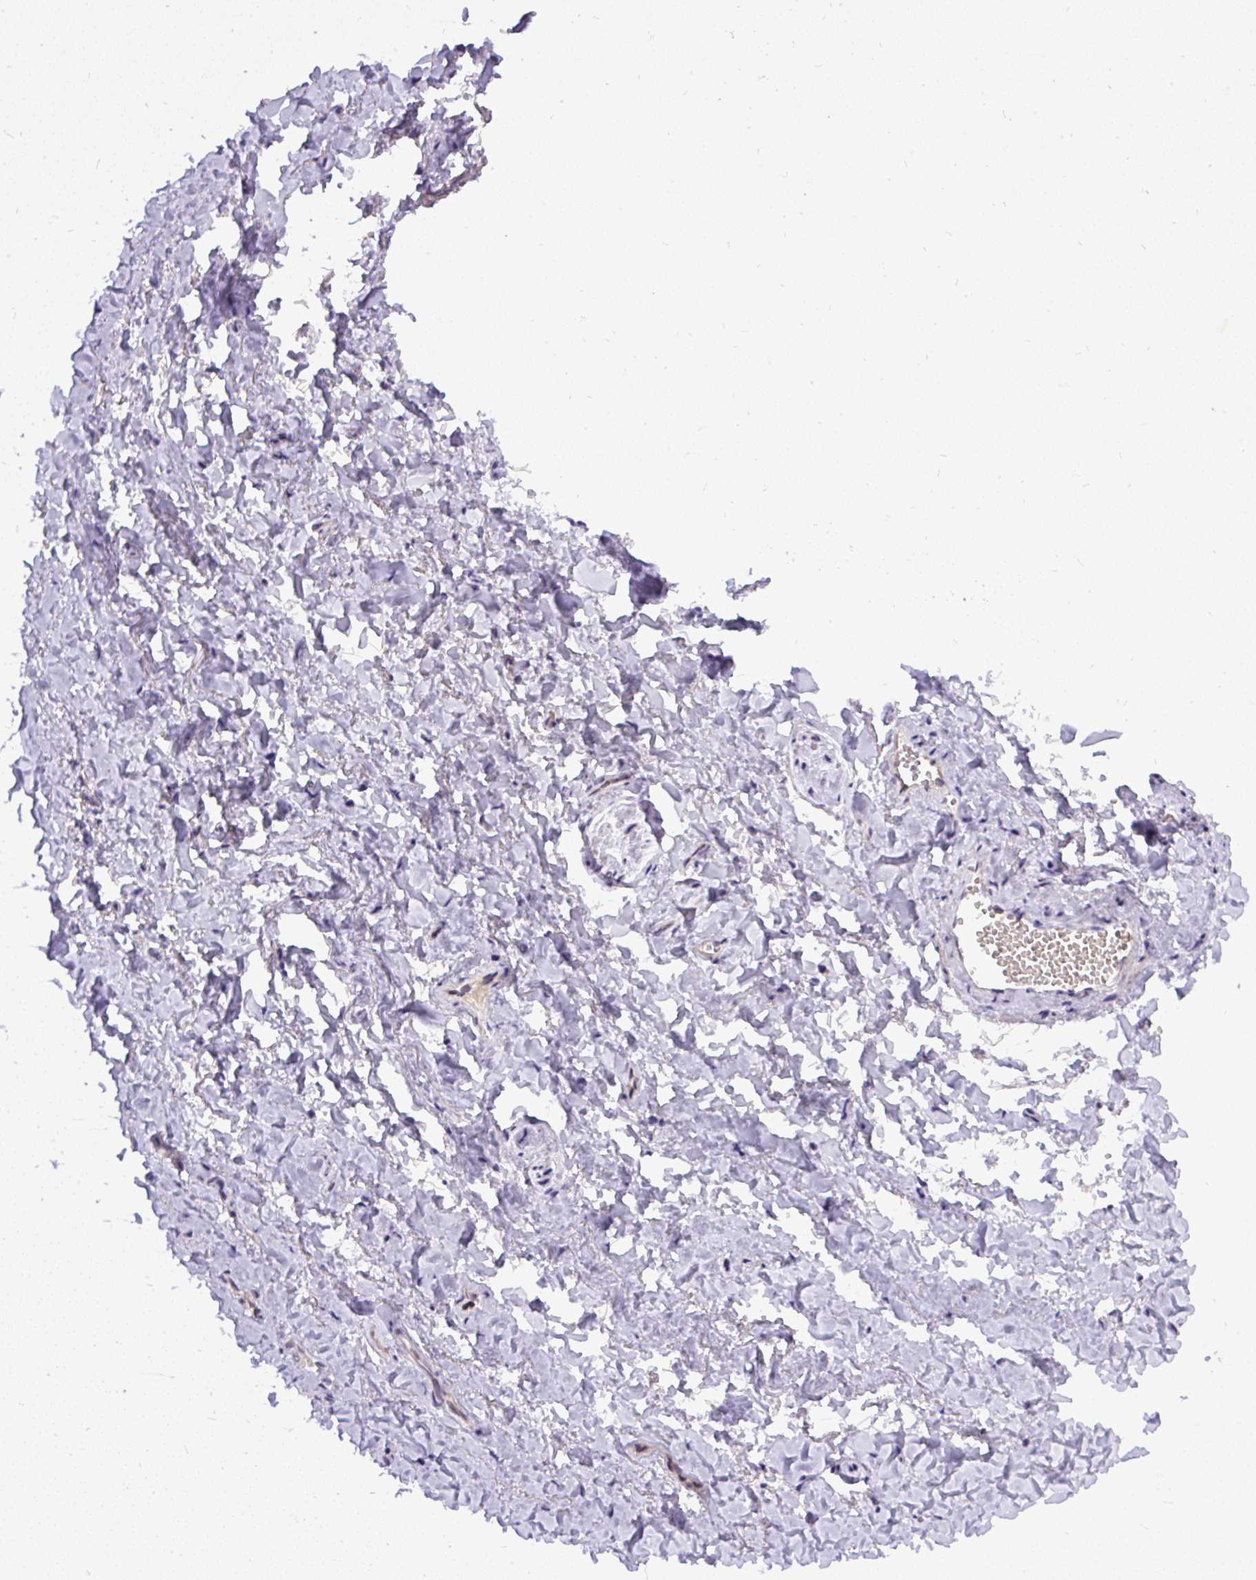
{"staining": {"intensity": "negative", "quantity": "none", "location": "none"}, "tissue": "adipose tissue", "cell_type": "Adipocytes", "image_type": "normal", "snomed": [{"axis": "morphology", "description": "Normal tissue, NOS"}, {"axis": "topography", "description": "Vulva"}, {"axis": "topography", "description": "Vagina"}, {"axis": "topography", "description": "Peripheral nerve tissue"}], "caption": "This micrograph is of normal adipose tissue stained with IHC to label a protein in brown with the nuclei are counter-stained blue. There is no expression in adipocytes. Nuclei are stained in blue.", "gene": "FAM117B", "patient": {"sex": "female", "age": 66}}